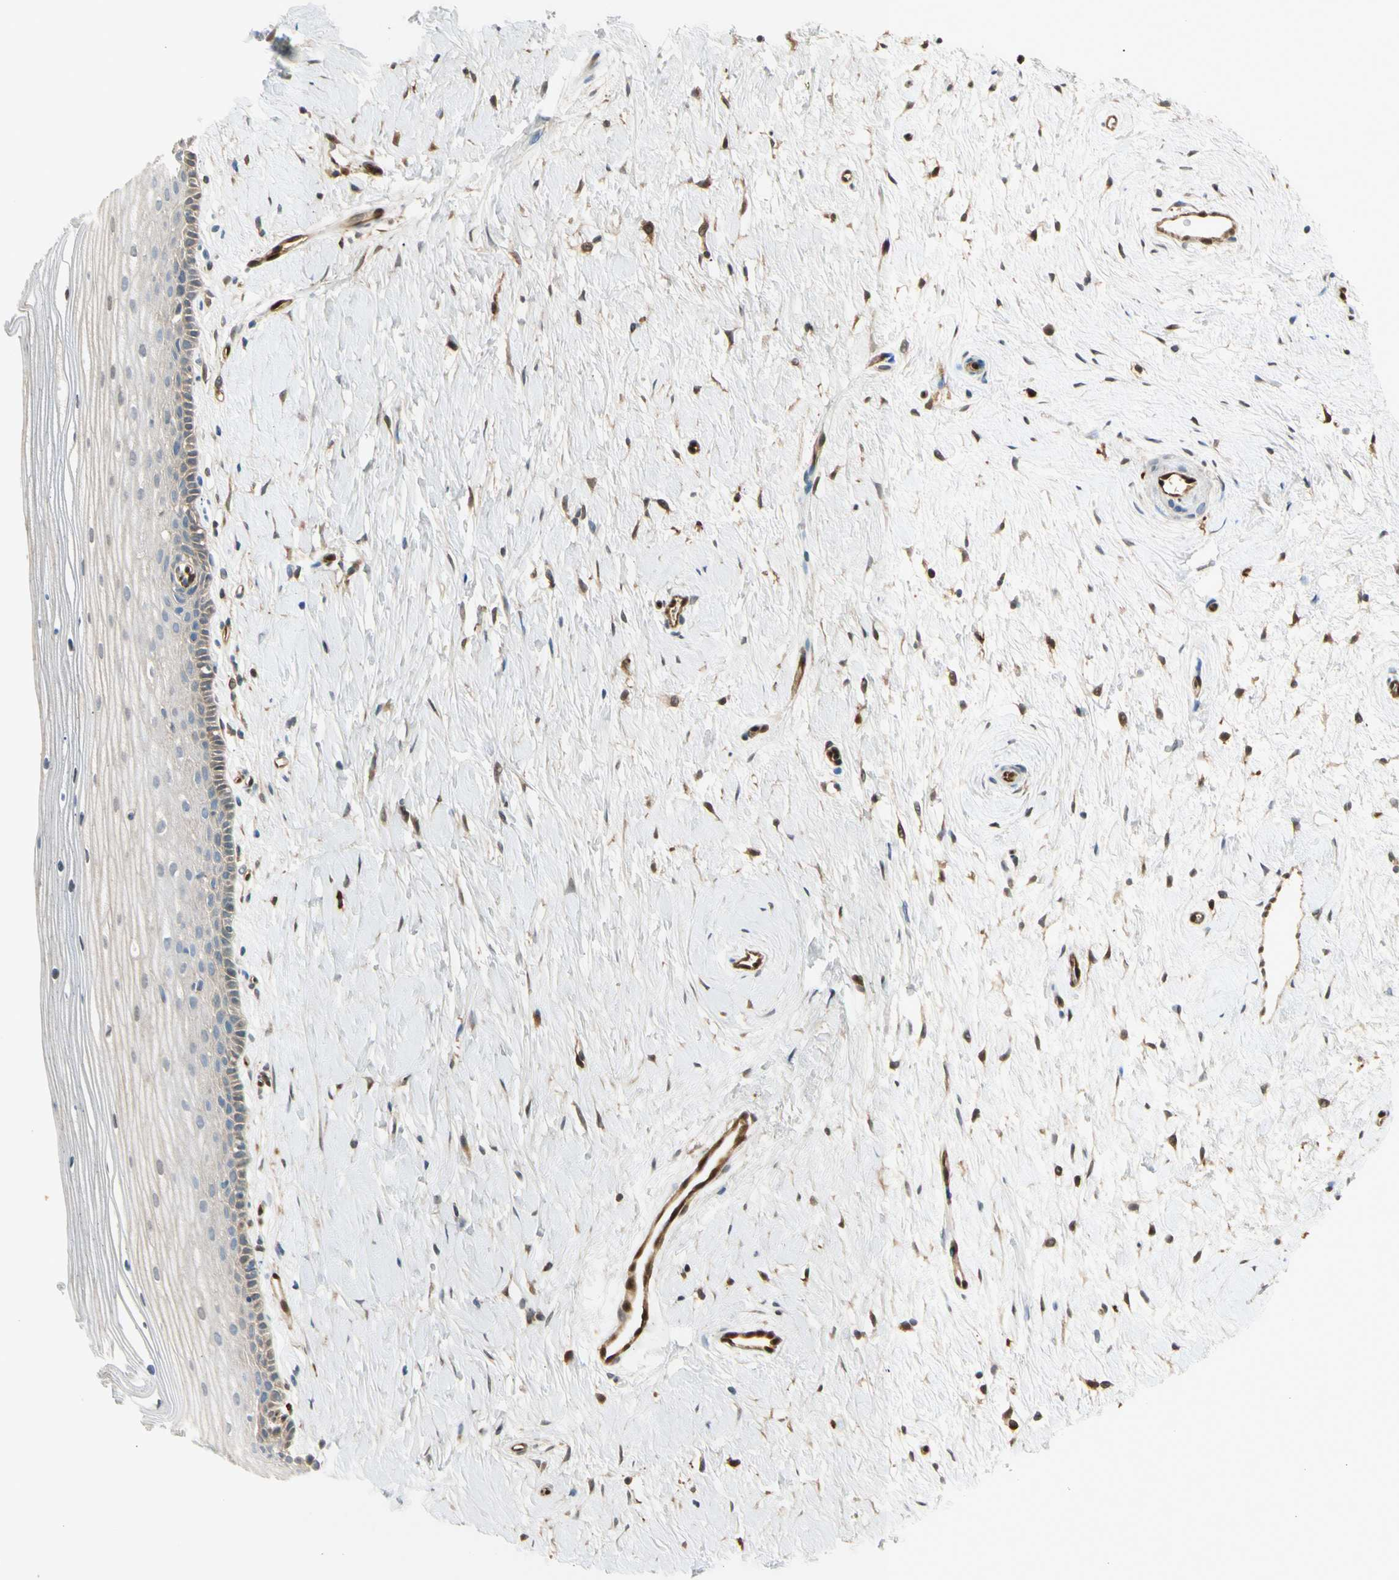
{"staining": {"intensity": "moderate", "quantity": ">75%", "location": "cytoplasmic/membranous"}, "tissue": "cervix", "cell_type": "Glandular cells", "image_type": "normal", "snomed": [{"axis": "morphology", "description": "Normal tissue, NOS"}, {"axis": "topography", "description": "Cervix"}], "caption": "High-power microscopy captured an IHC image of benign cervix, revealing moderate cytoplasmic/membranous positivity in approximately >75% of glandular cells.", "gene": "SERPINB6", "patient": {"sex": "female", "age": 39}}